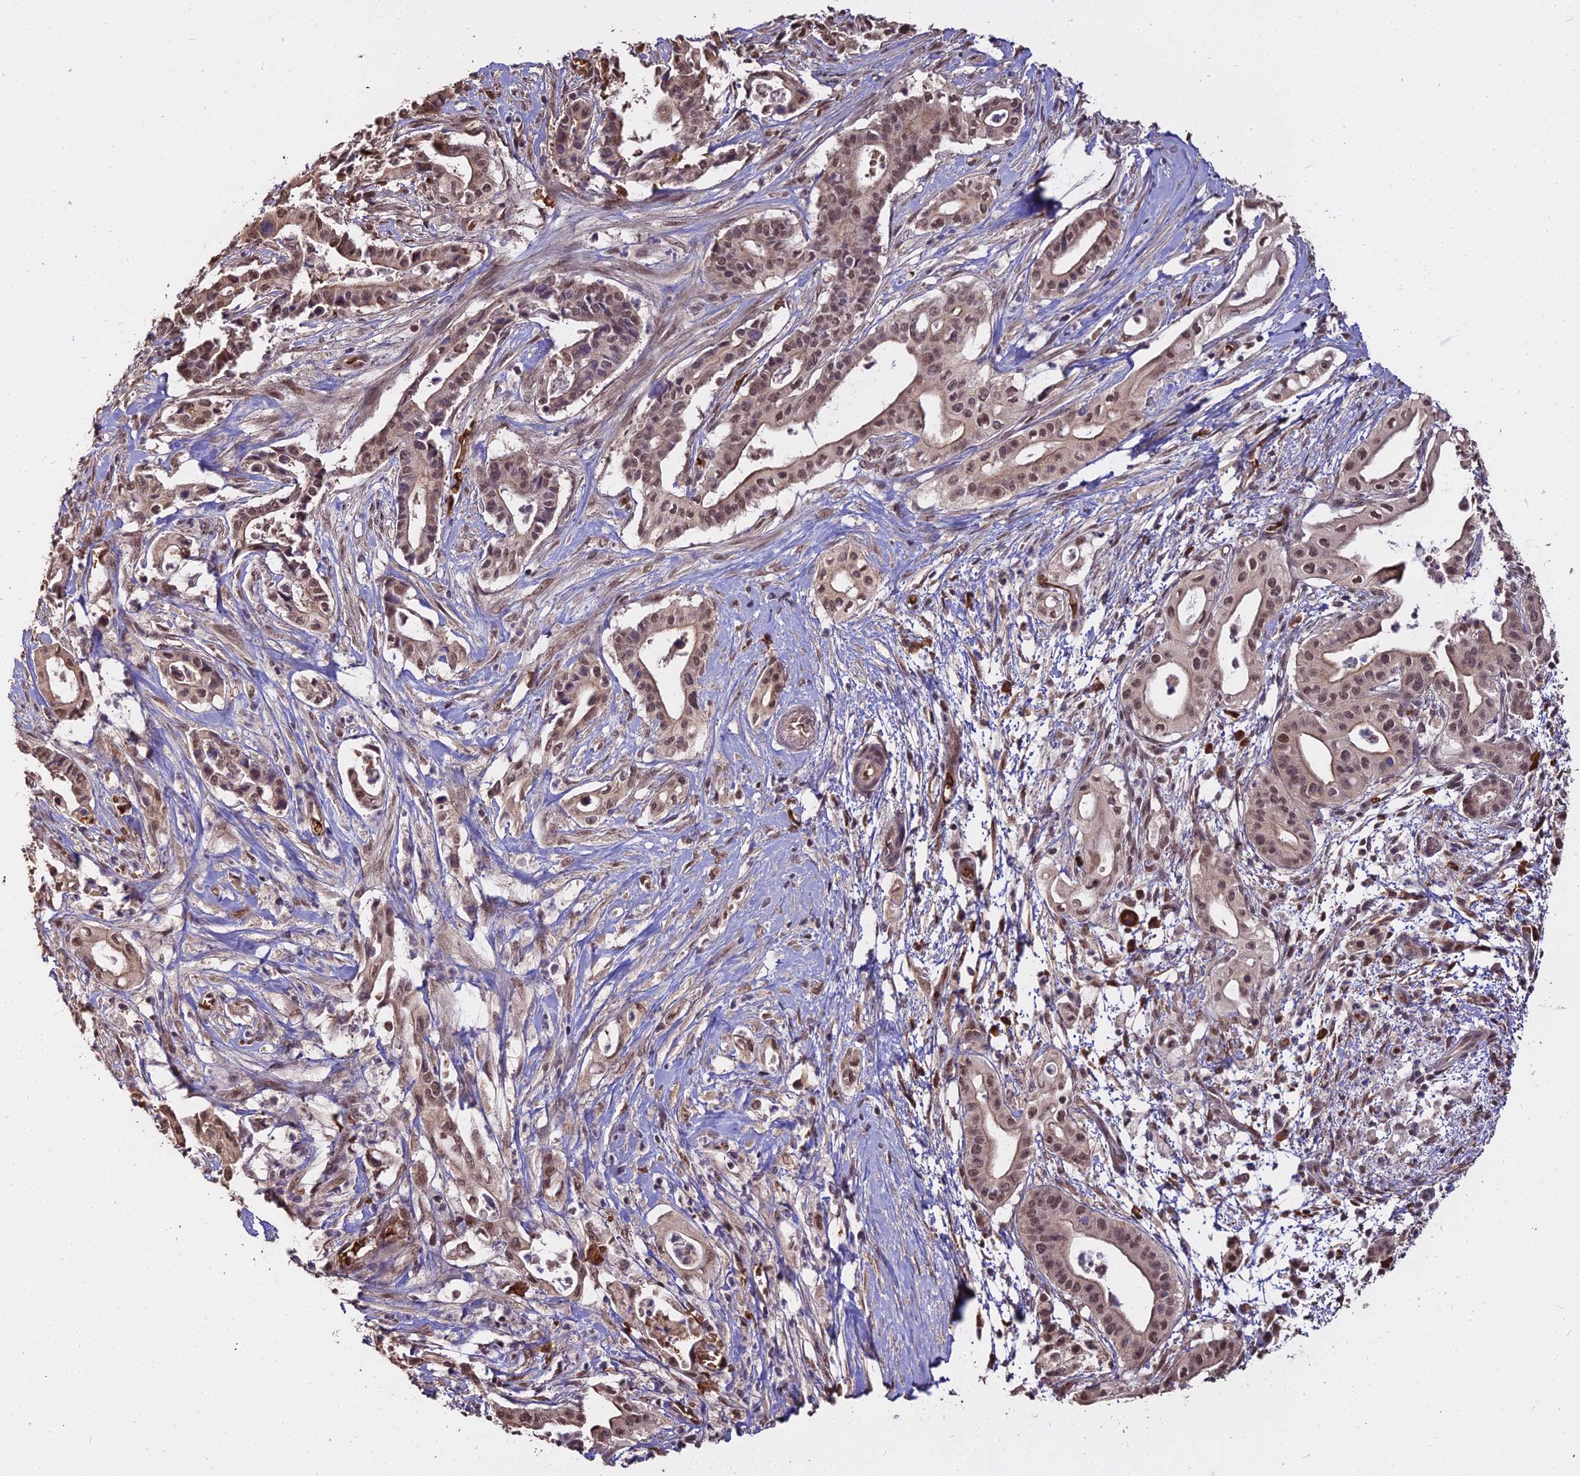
{"staining": {"intensity": "moderate", "quantity": ">75%", "location": "cytoplasmic/membranous,nuclear"}, "tissue": "pancreatic cancer", "cell_type": "Tumor cells", "image_type": "cancer", "snomed": [{"axis": "morphology", "description": "Adenocarcinoma, NOS"}, {"axis": "topography", "description": "Pancreas"}], "caption": "A high-resolution histopathology image shows immunohistochemistry (IHC) staining of pancreatic cancer, which demonstrates moderate cytoplasmic/membranous and nuclear expression in approximately >75% of tumor cells. (DAB = brown stain, brightfield microscopy at high magnification).", "gene": "ZDBF2", "patient": {"sex": "female", "age": 77}}